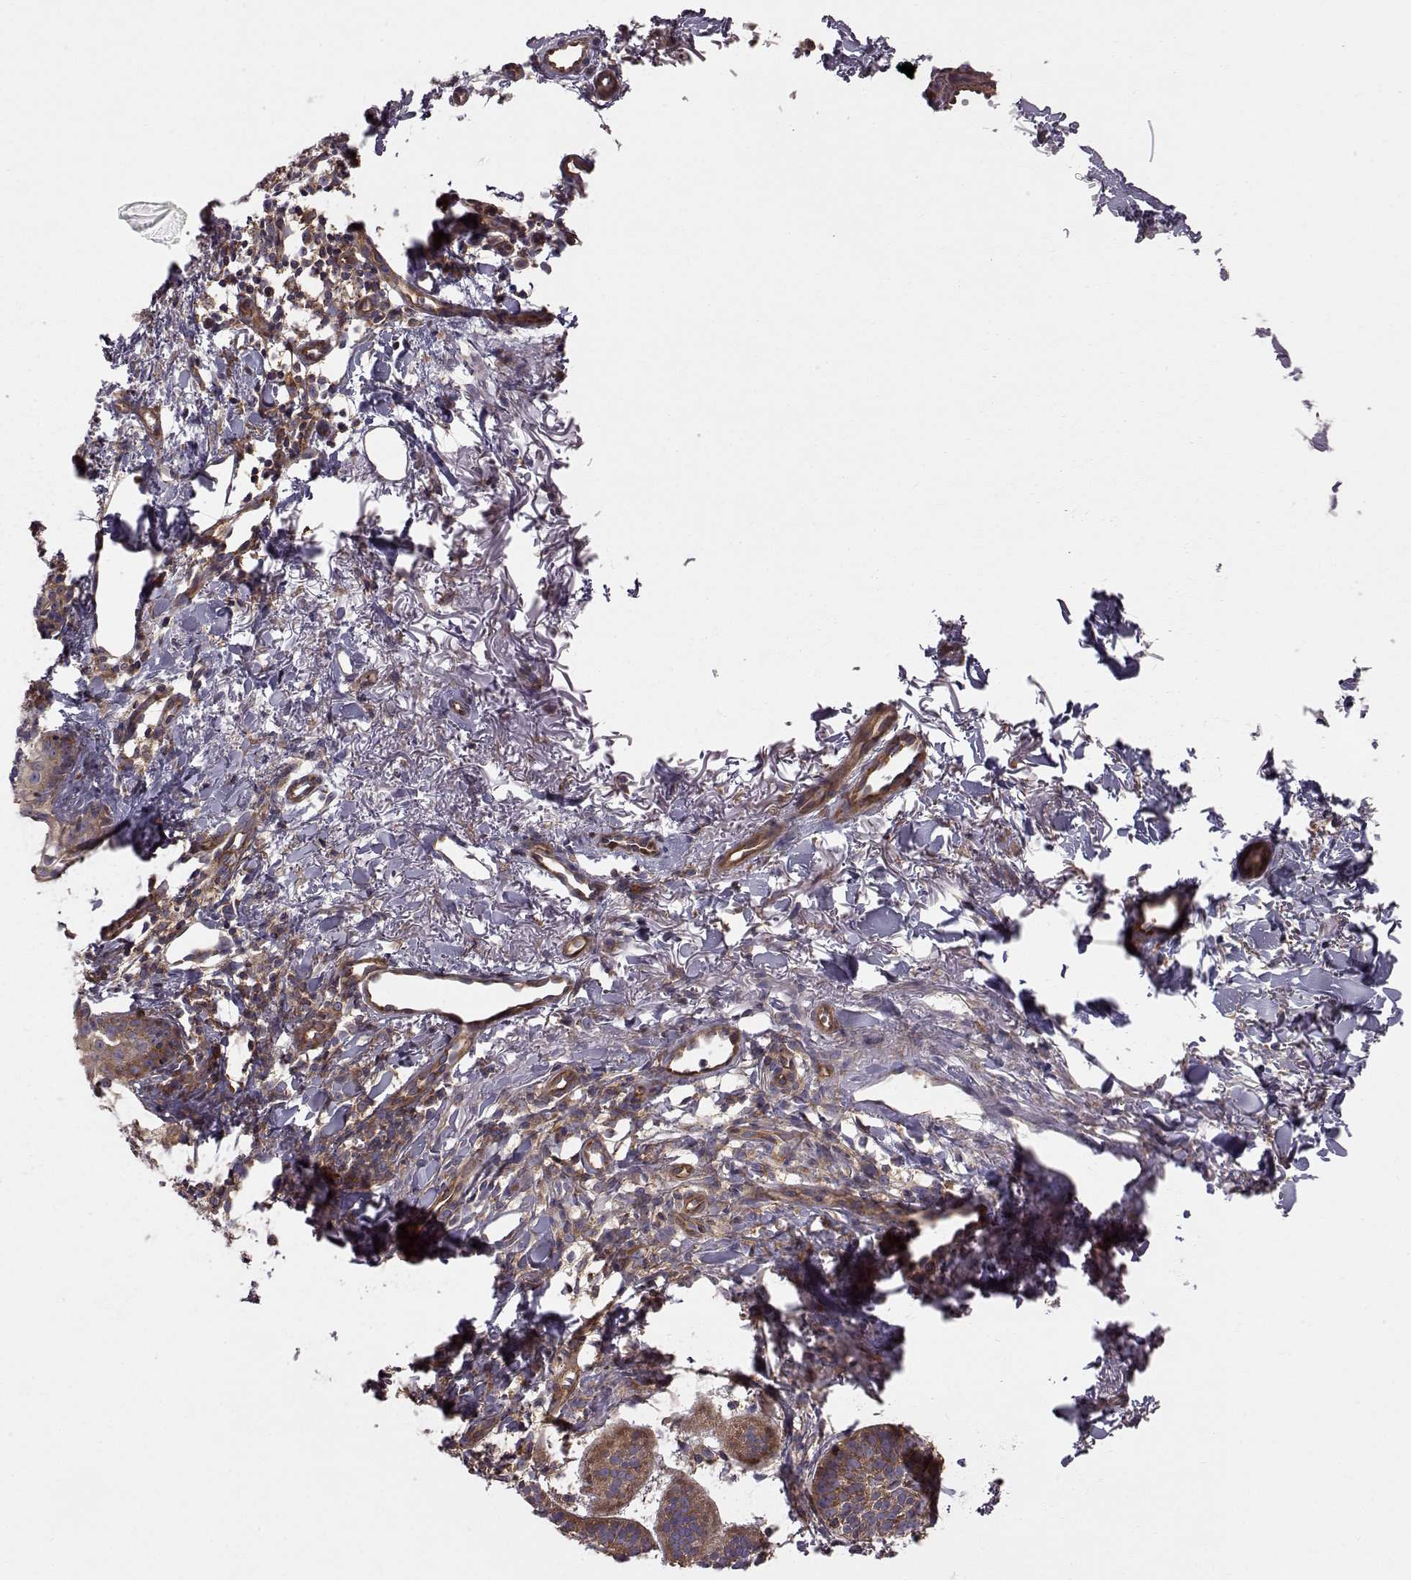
{"staining": {"intensity": "strong", "quantity": ">75%", "location": "cytoplasmic/membranous"}, "tissue": "skin cancer", "cell_type": "Tumor cells", "image_type": "cancer", "snomed": [{"axis": "morphology", "description": "Basal cell carcinoma"}, {"axis": "topography", "description": "Skin"}], "caption": "A brown stain shows strong cytoplasmic/membranous expression of a protein in human skin cancer tumor cells.", "gene": "RABGAP1", "patient": {"sex": "male", "age": 72}}